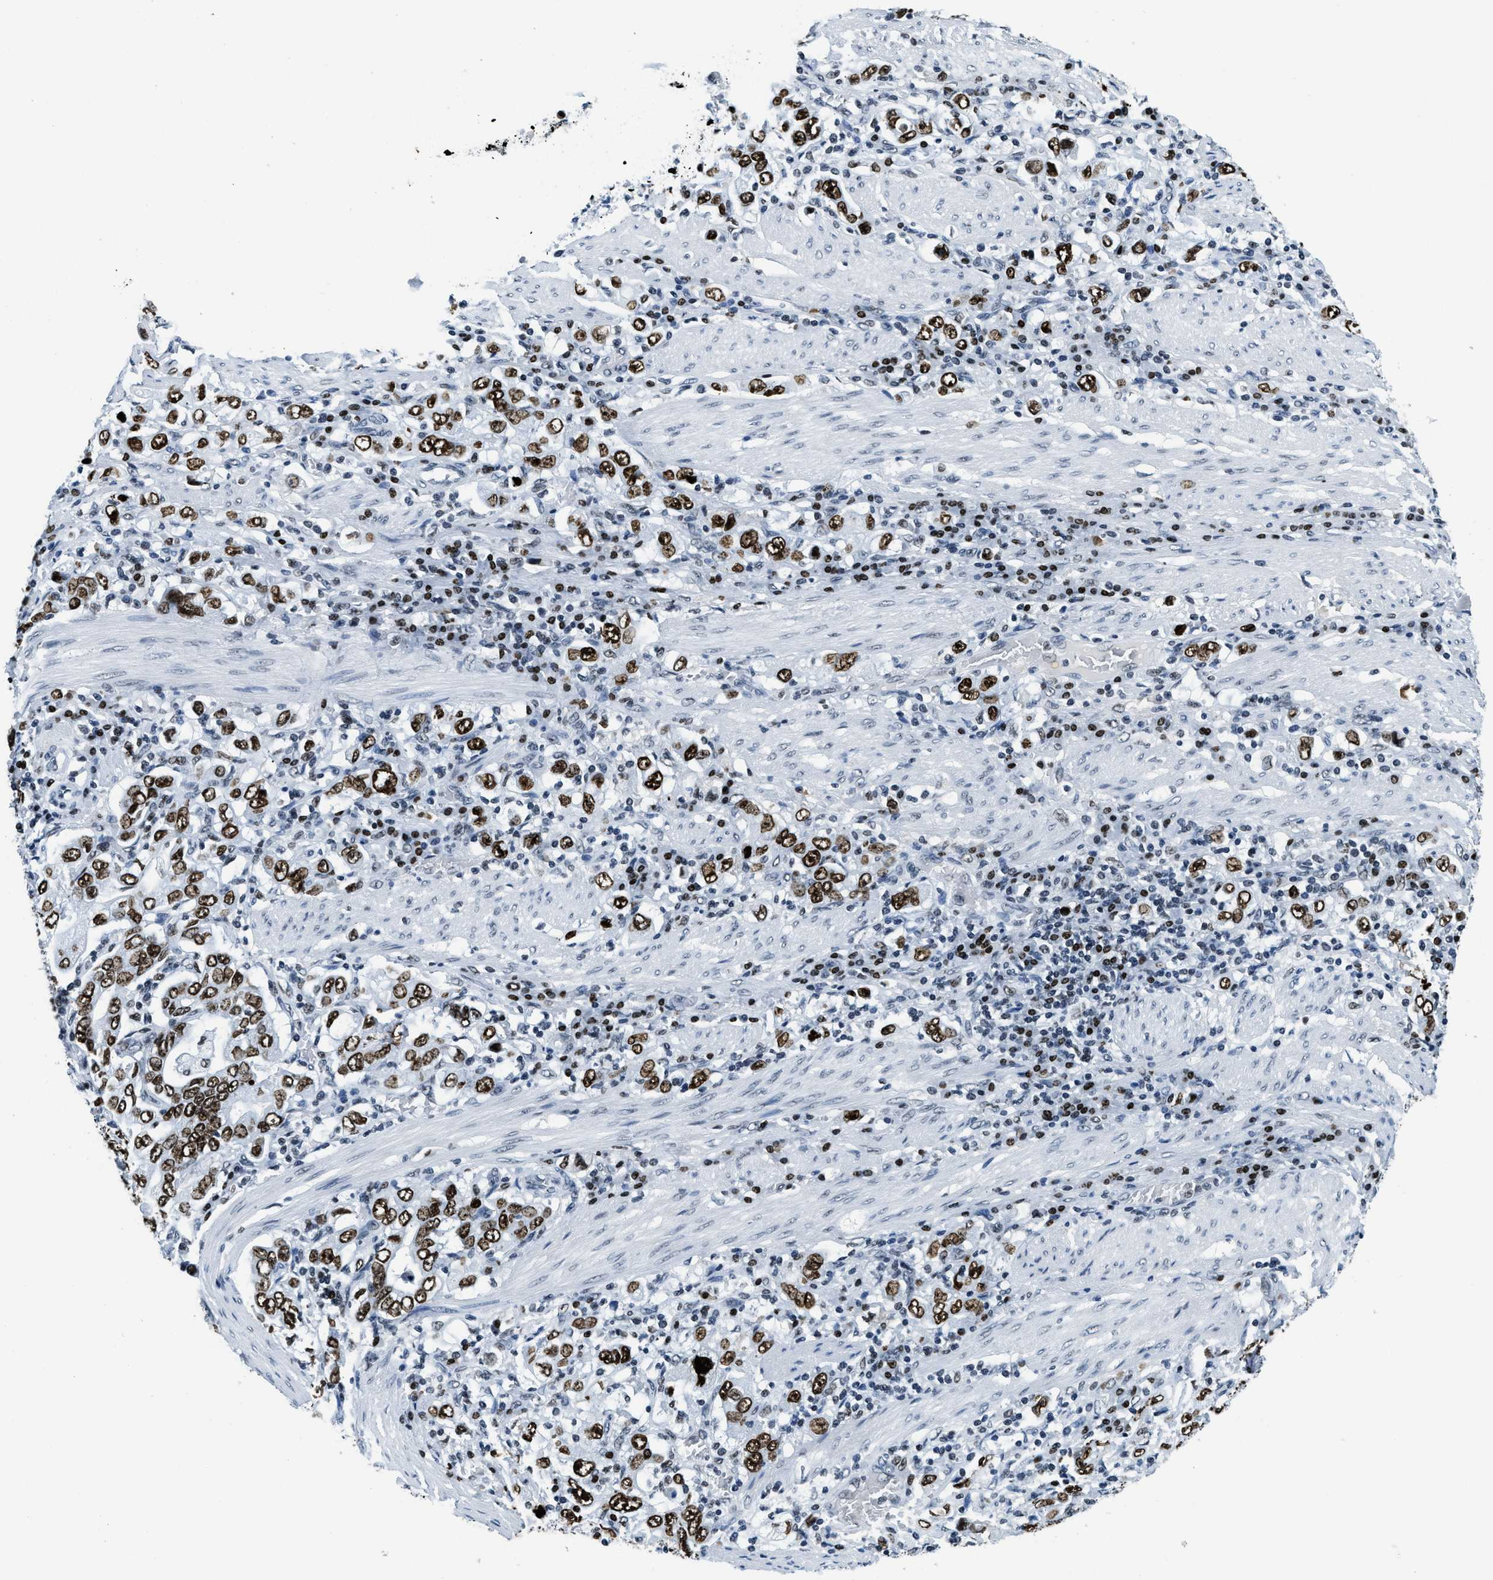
{"staining": {"intensity": "strong", "quantity": ">75%", "location": "nuclear"}, "tissue": "stomach cancer", "cell_type": "Tumor cells", "image_type": "cancer", "snomed": [{"axis": "morphology", "description": "Adenocarcinoma, NOS"}, {"axis": "topography", "description": "Stomach, upper"}], "caption": "Tumor cells exhibit high levels of strong nuclear positivity in approximately >75% of cells in stomach cancer (adenocarcinoma). Ihc stains the protein of interest in brown and the nuclei are stained blue.", "gene": "TOP1", "patient": {"sex": "male", "age": 62}}